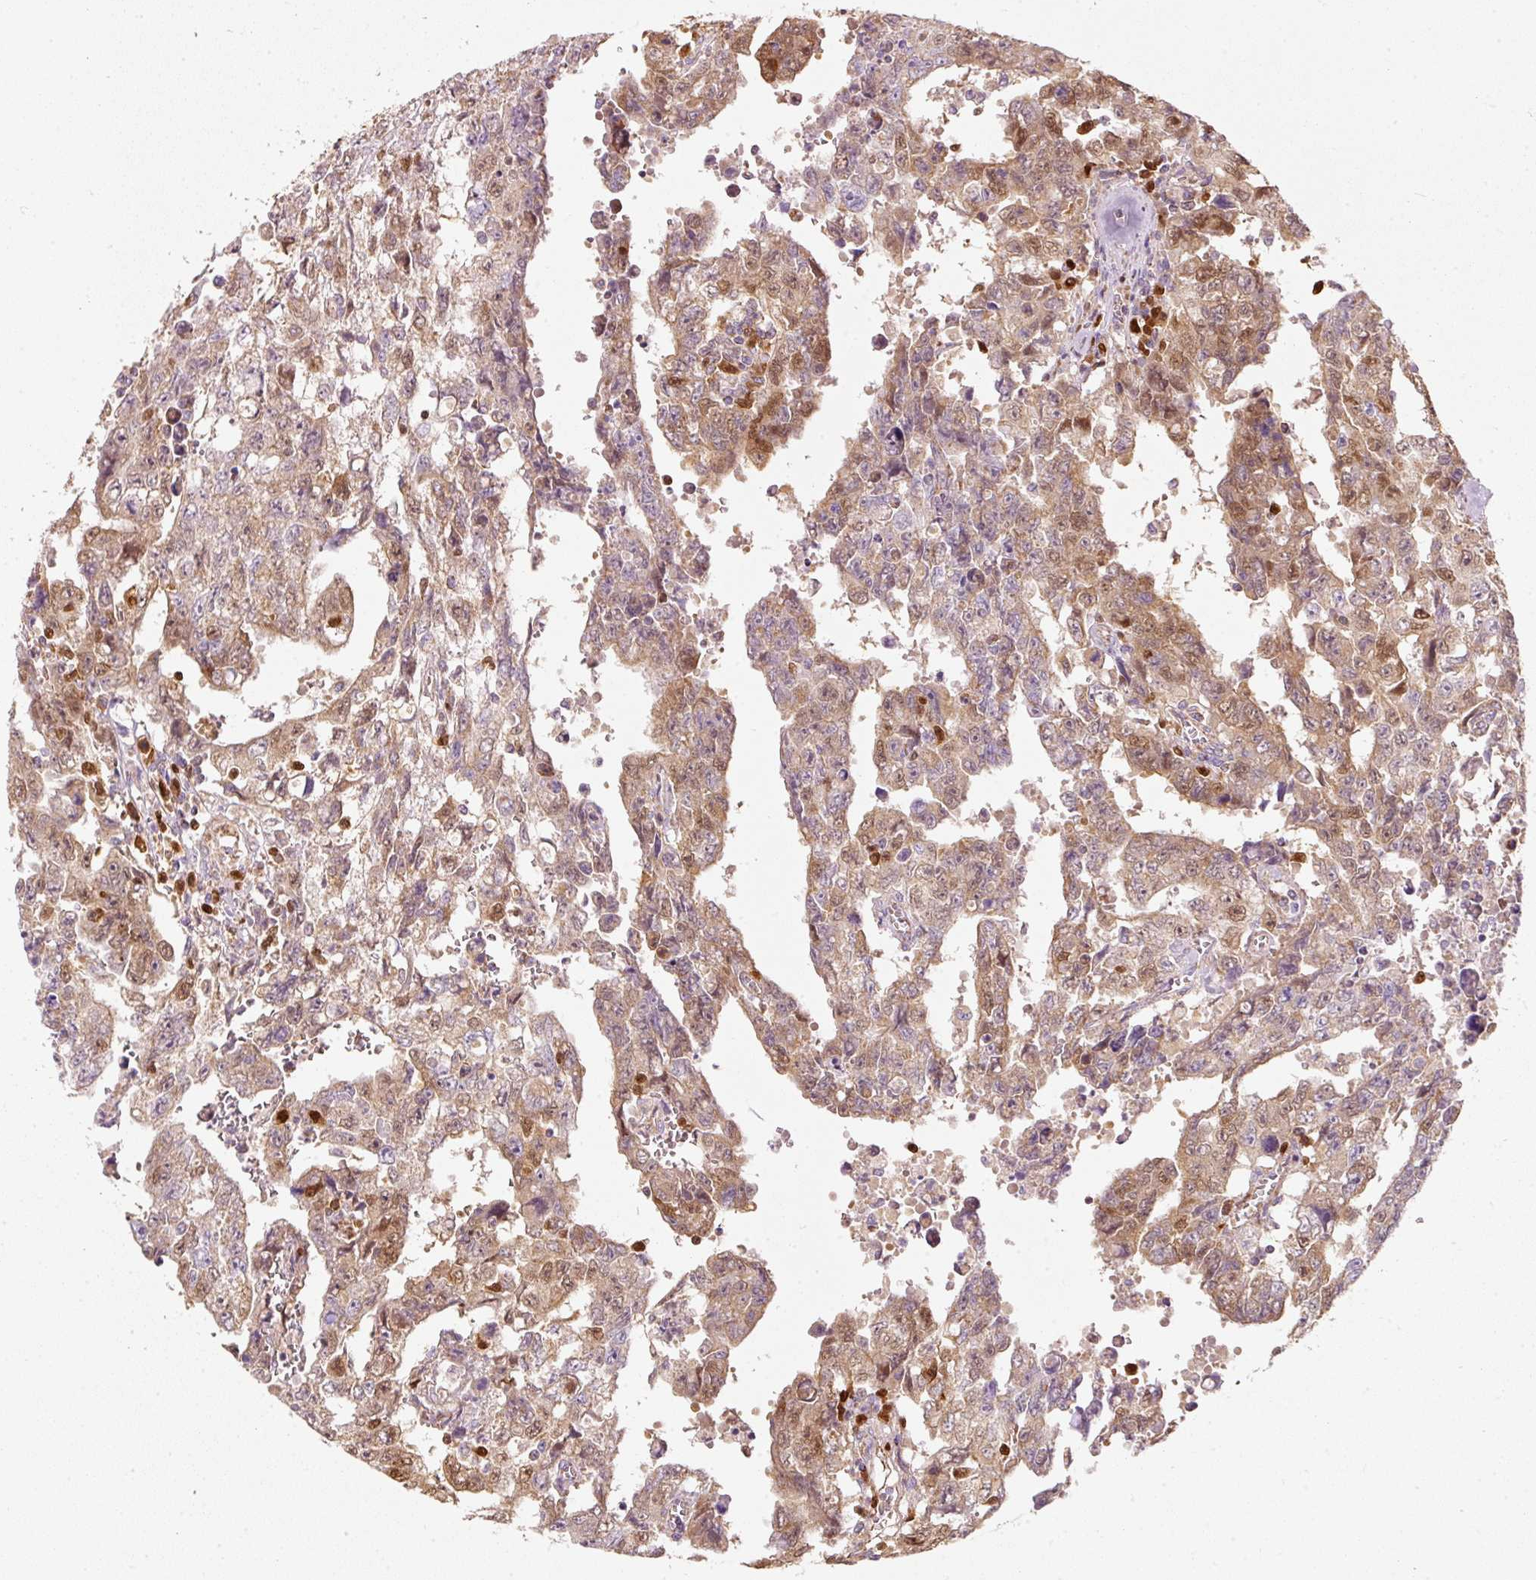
{"staining": {"intensity": "moderate", "quantity": ">75%", "location": "cytoplasmic/membranous,nuclear"}, "tissue": "testis cancer", "cell_type": "Tumor cells", "image_type": "cancer", "snomed": [{"axis": "morphology", "description": "Carcinoma, Embryonal, NOS"}, {"axis": "topography", "description": "Testis"}], "caption": "Immunohistochemical staining of human testis cancer (embryonal carcinoma) reveals medium levels of moderate cytoplasmic/membranous and nuclear protein staining in approximately >75% of tumor cells.", "gene": "DUT", "patient": {"sex": "male", "age": 24}}